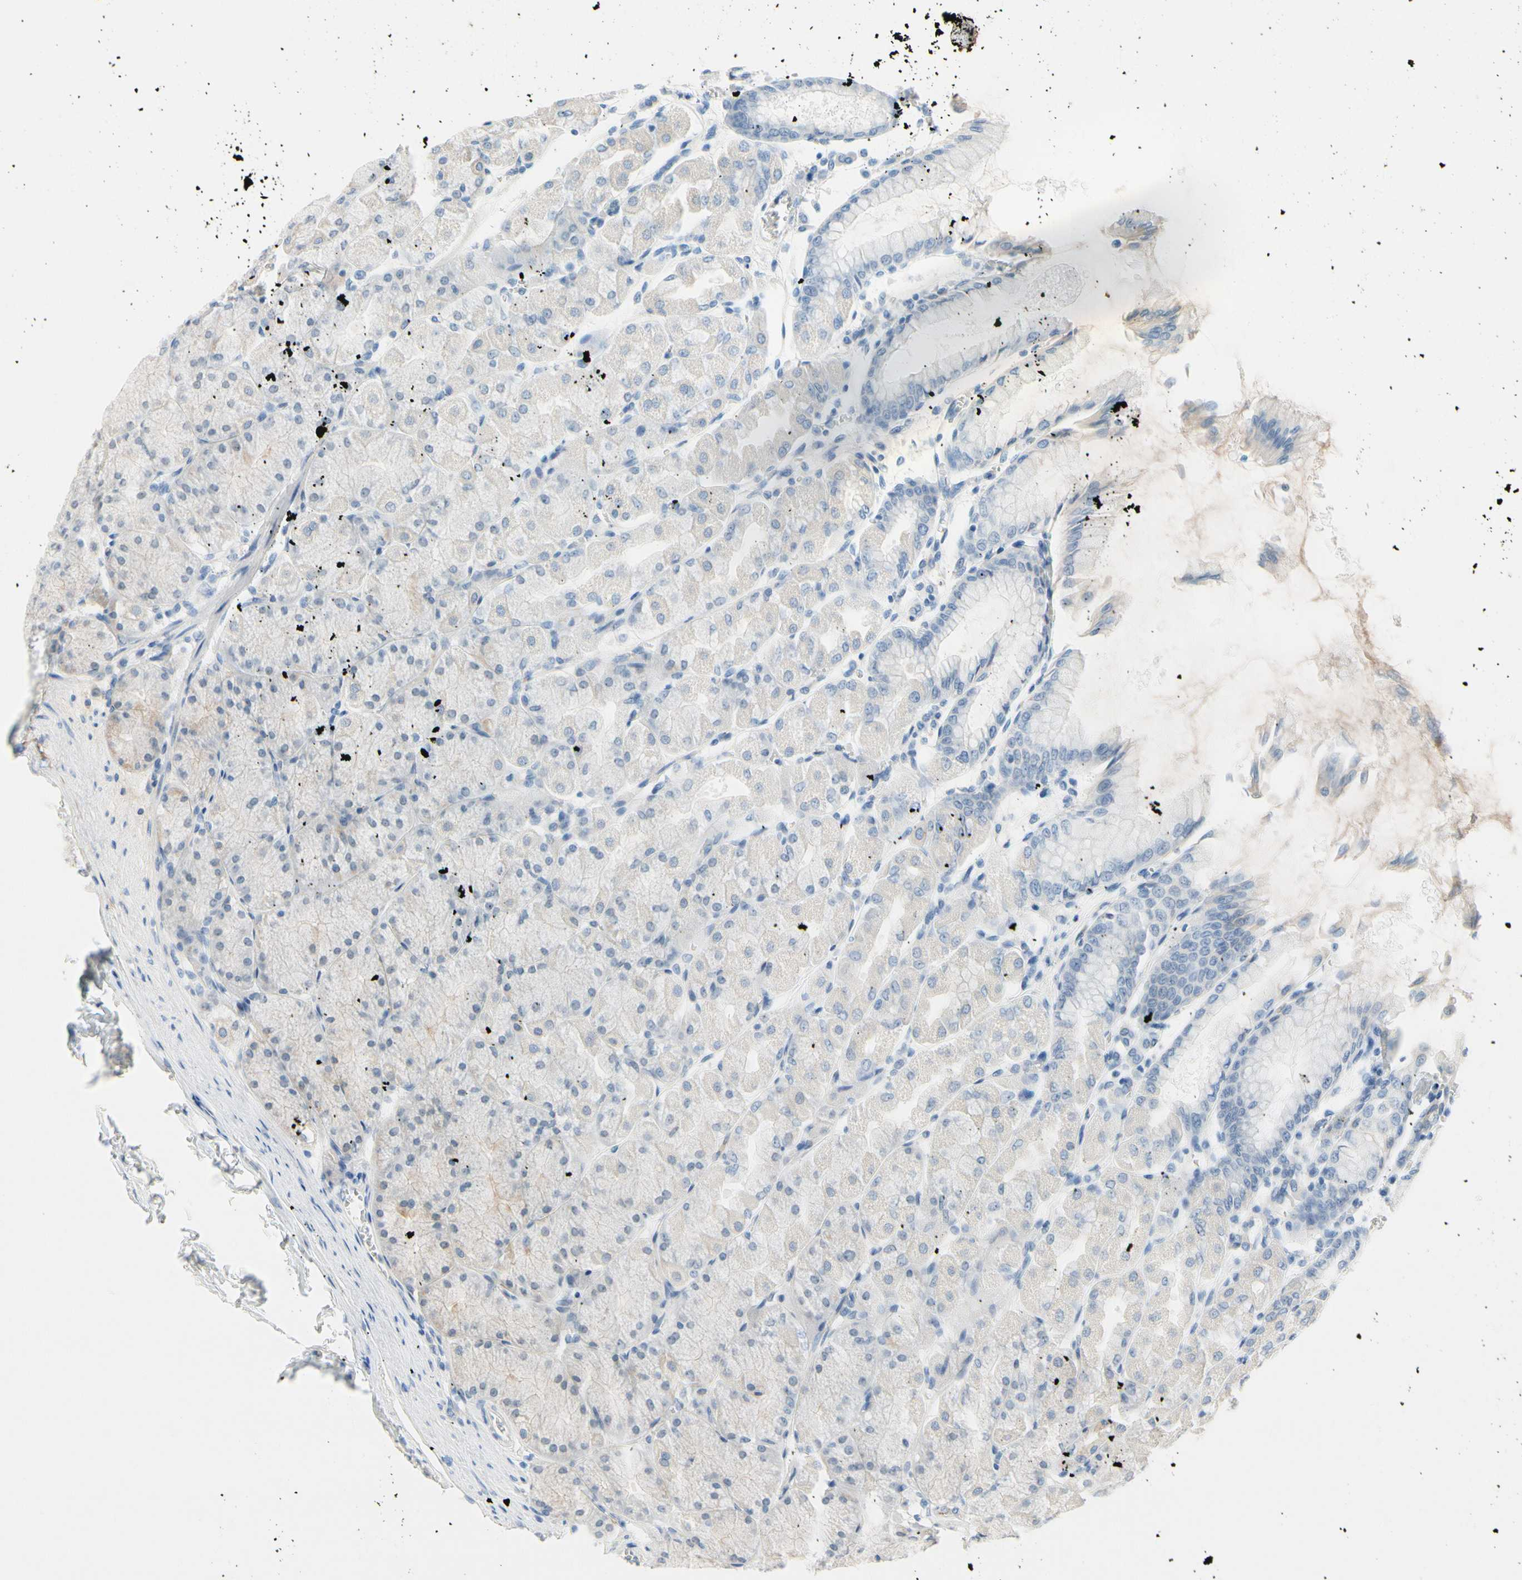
{"staining": {"intensity": "weak", "quantity": "<25%", "location": "cytoplasmic/membranous"}, "tissue": "stomach", "cell_type": "Glandular cells", "image_type": "normal", "snomed": [{"axis": "morphology", "description": "Normal tissue, NOS"}, {"axis": "topography", "description": "Stomach, upper"}], "caption": "Protein analysis of benign stomach exhibits no significant positivity in glandular cells. Nuclei are stained in blue.", "gene": "CNDP1", "patient": {"sex": "female", "age": 56}}